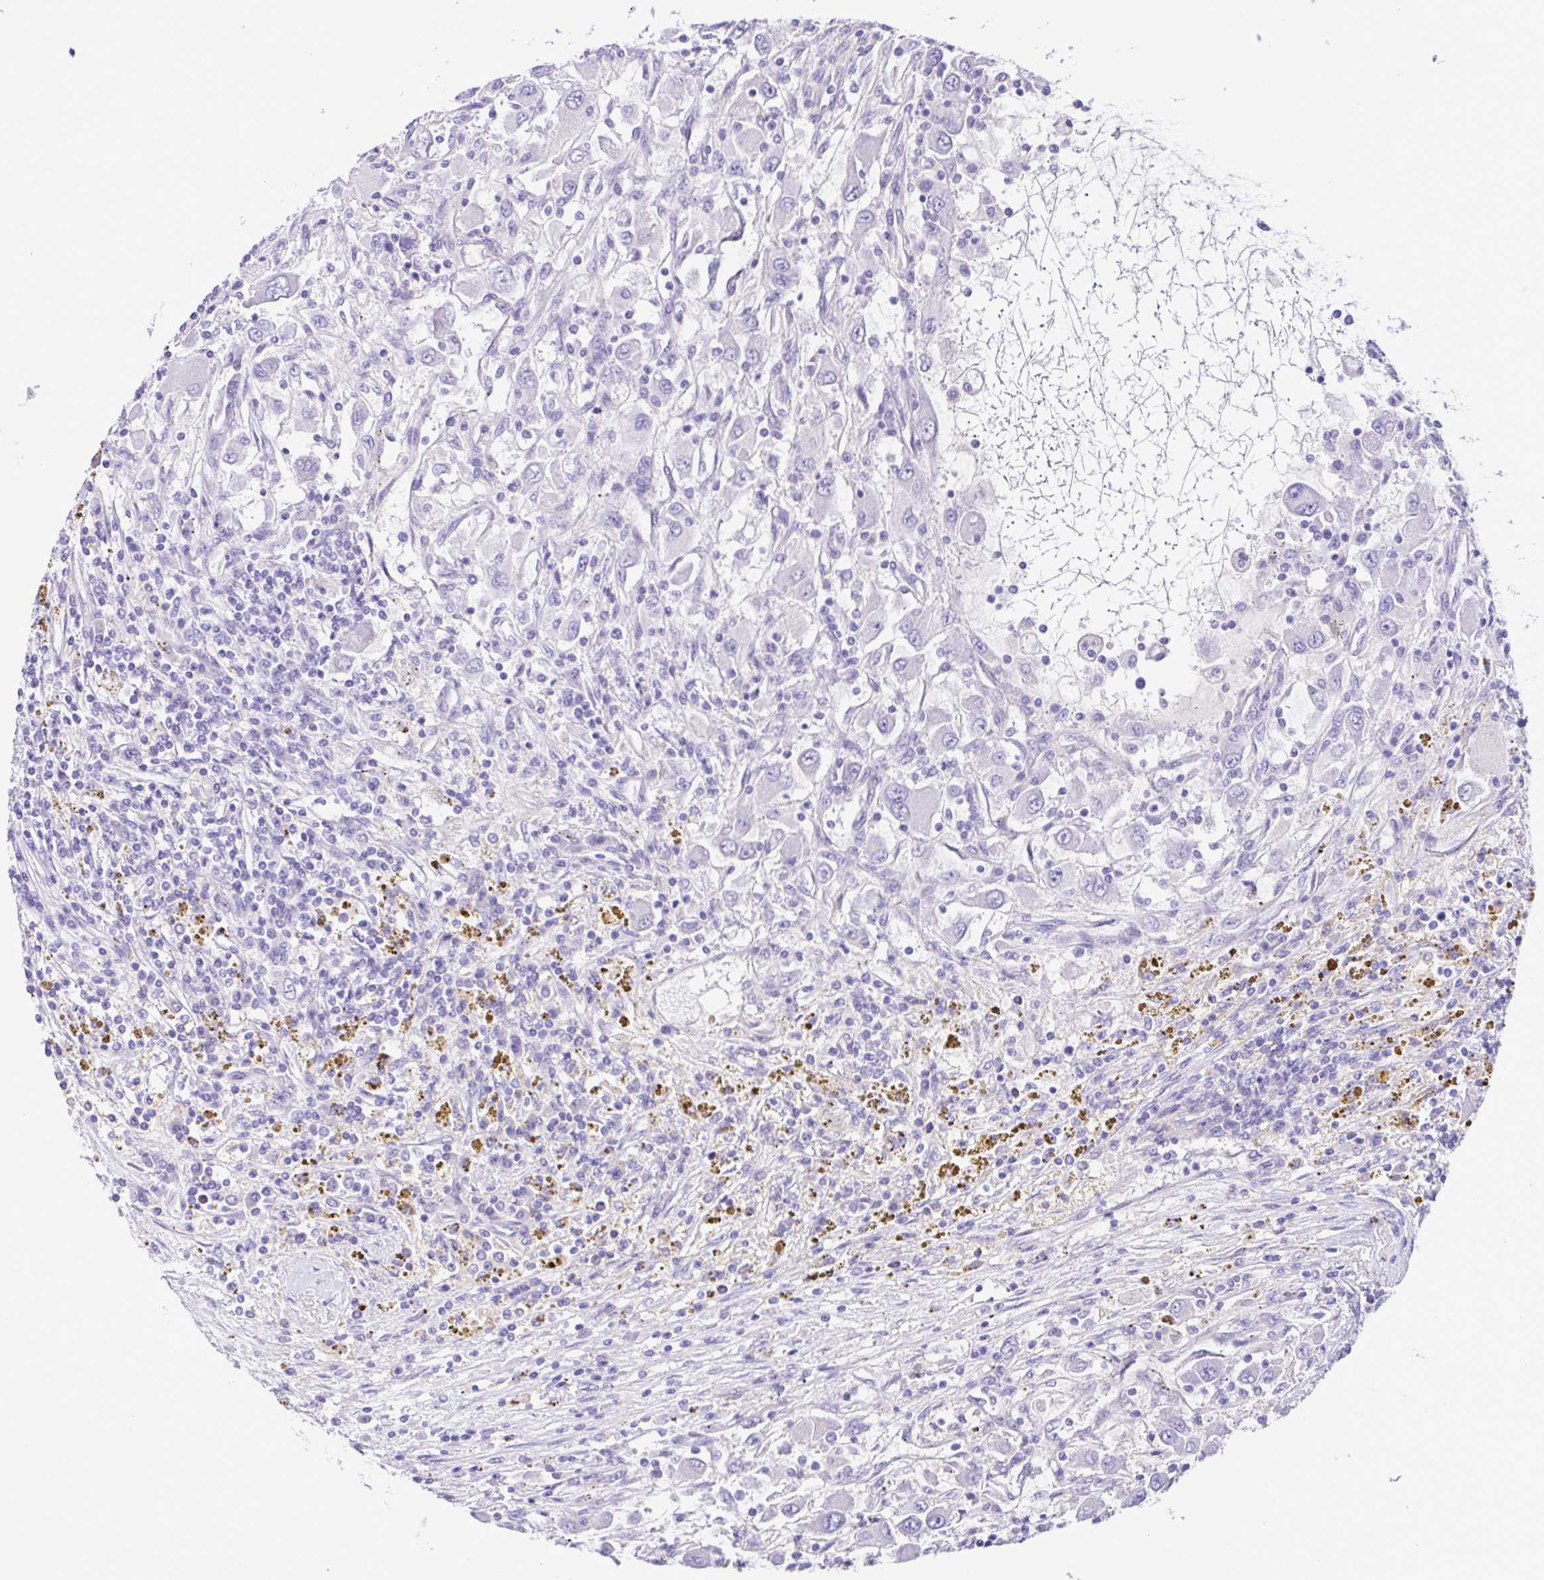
{"staining": {"intensity": "negative", "quantity": "none", "location": "none"}, "tissue": "renal cancer", "cell_type": "Tumor cells", "image_type": "cancer", "snomed": [{"axis": "morphology", "description": "Adenocarcinoma, NOS"}, {"axis": "topography", "description": "Kidney"}], "caption": "High power microscopy micrograph of an immunohistochemistry (IHC) photomicrograph of renal cancer, revealing no significant staining in tumor cells.", "gene": "ISM2", "patient": {"sex": "female", "age": 67}}